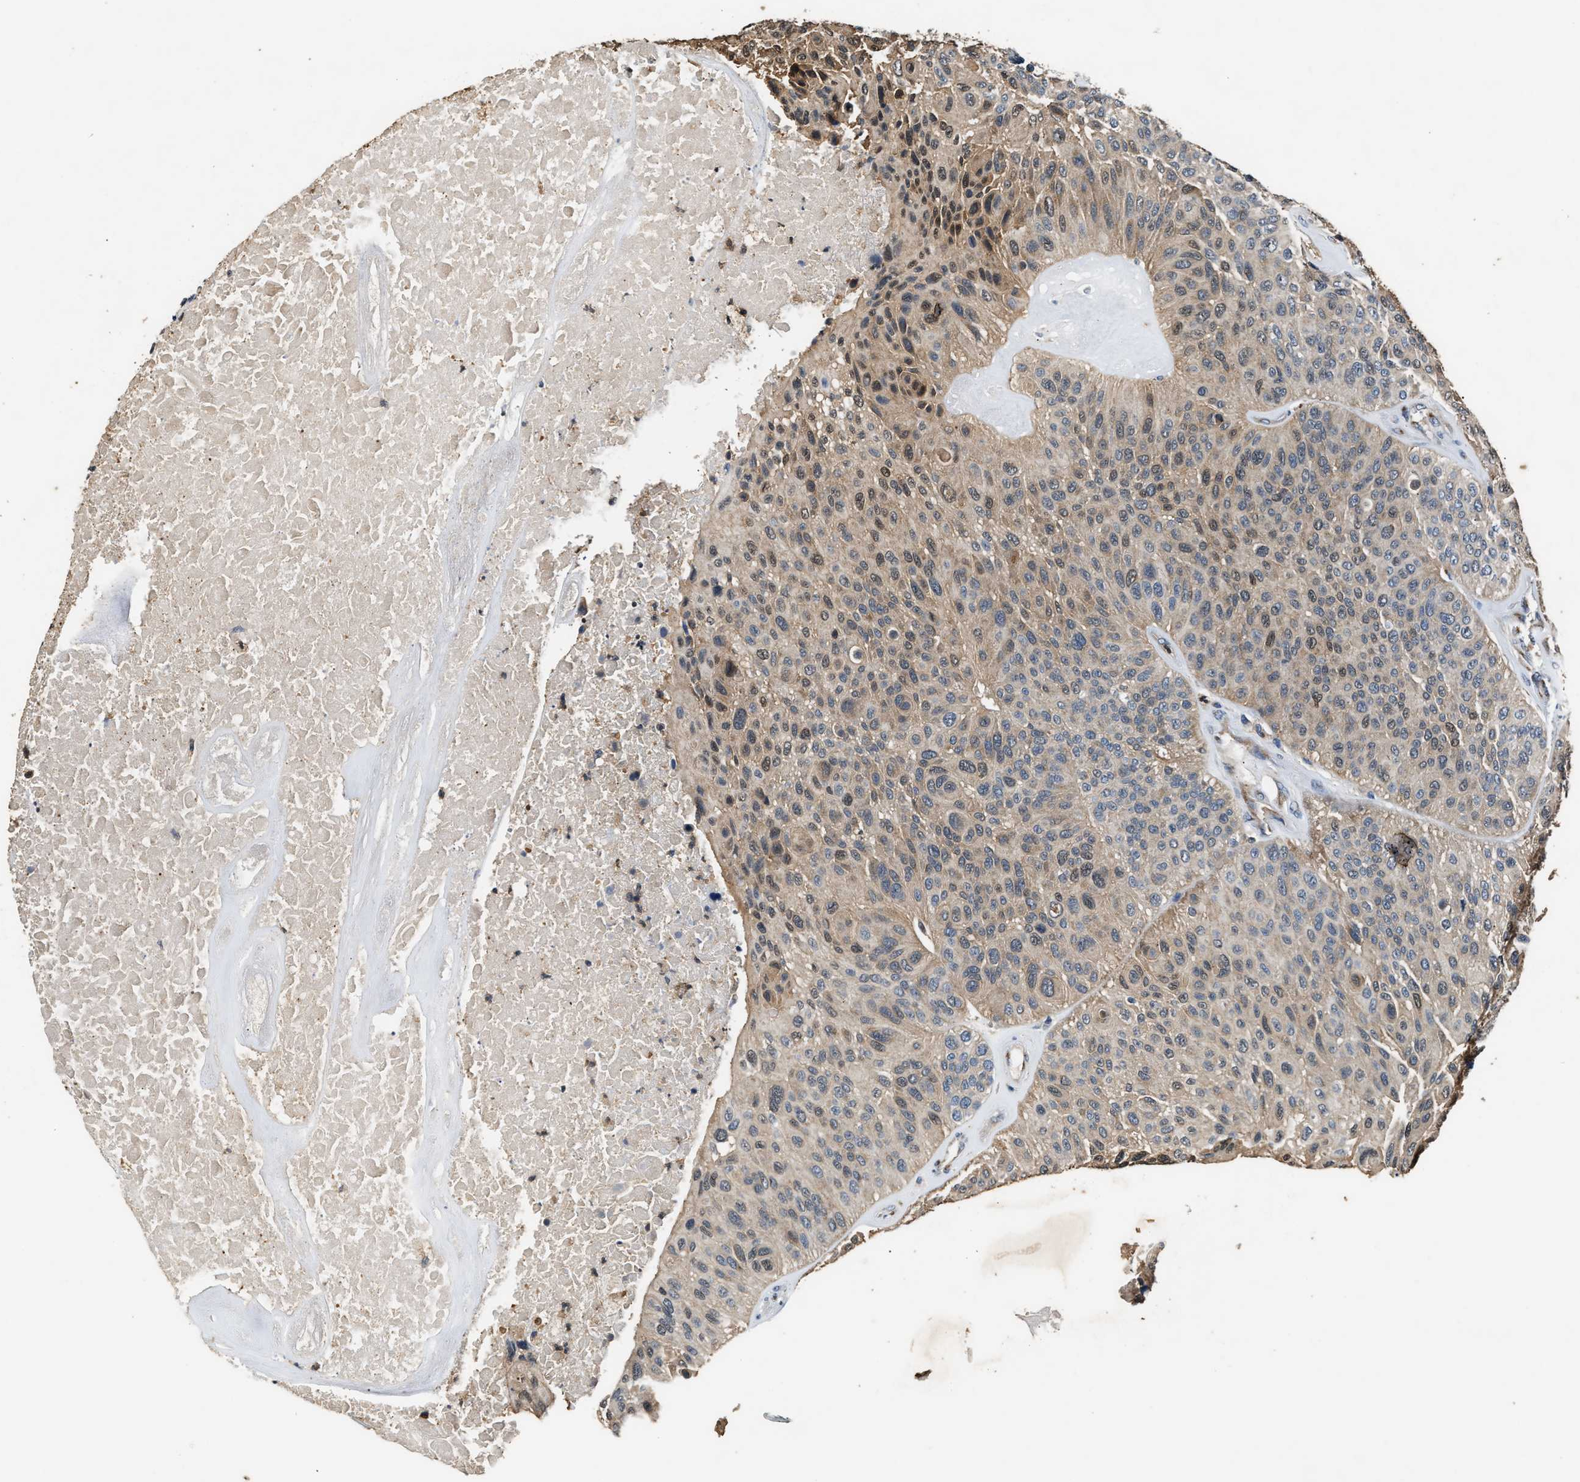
{"staining": {"intensity": "moderate", "quantity": "25%-75%", "location": "cytoplasmic/membranous,nuclear"}, "tissue": "urothelial cancer", "cell_type": "Tumor cells", "image_type": "cancer", "snomed": [{"axis": "morphology", "description": "Urothelial carcinoma, High grade"}, {"axis": "topography", "description": "Urinary bladder"}], "caption": "Immunohistochemistry (IHC) image of neoplastic tissue: human urothelial carcinoma (high-grade) stained using immunohistochemistry (IHC) exhibits medium levels of moderate protein expression localized specifically in the cytoplasmic/membranous and nuclear of tumor cells, appearing as a cytoplasmic/membranous and nuclear brown color.", "gene": "CHUK", "patient": {"sex": "male", "age": 66}}